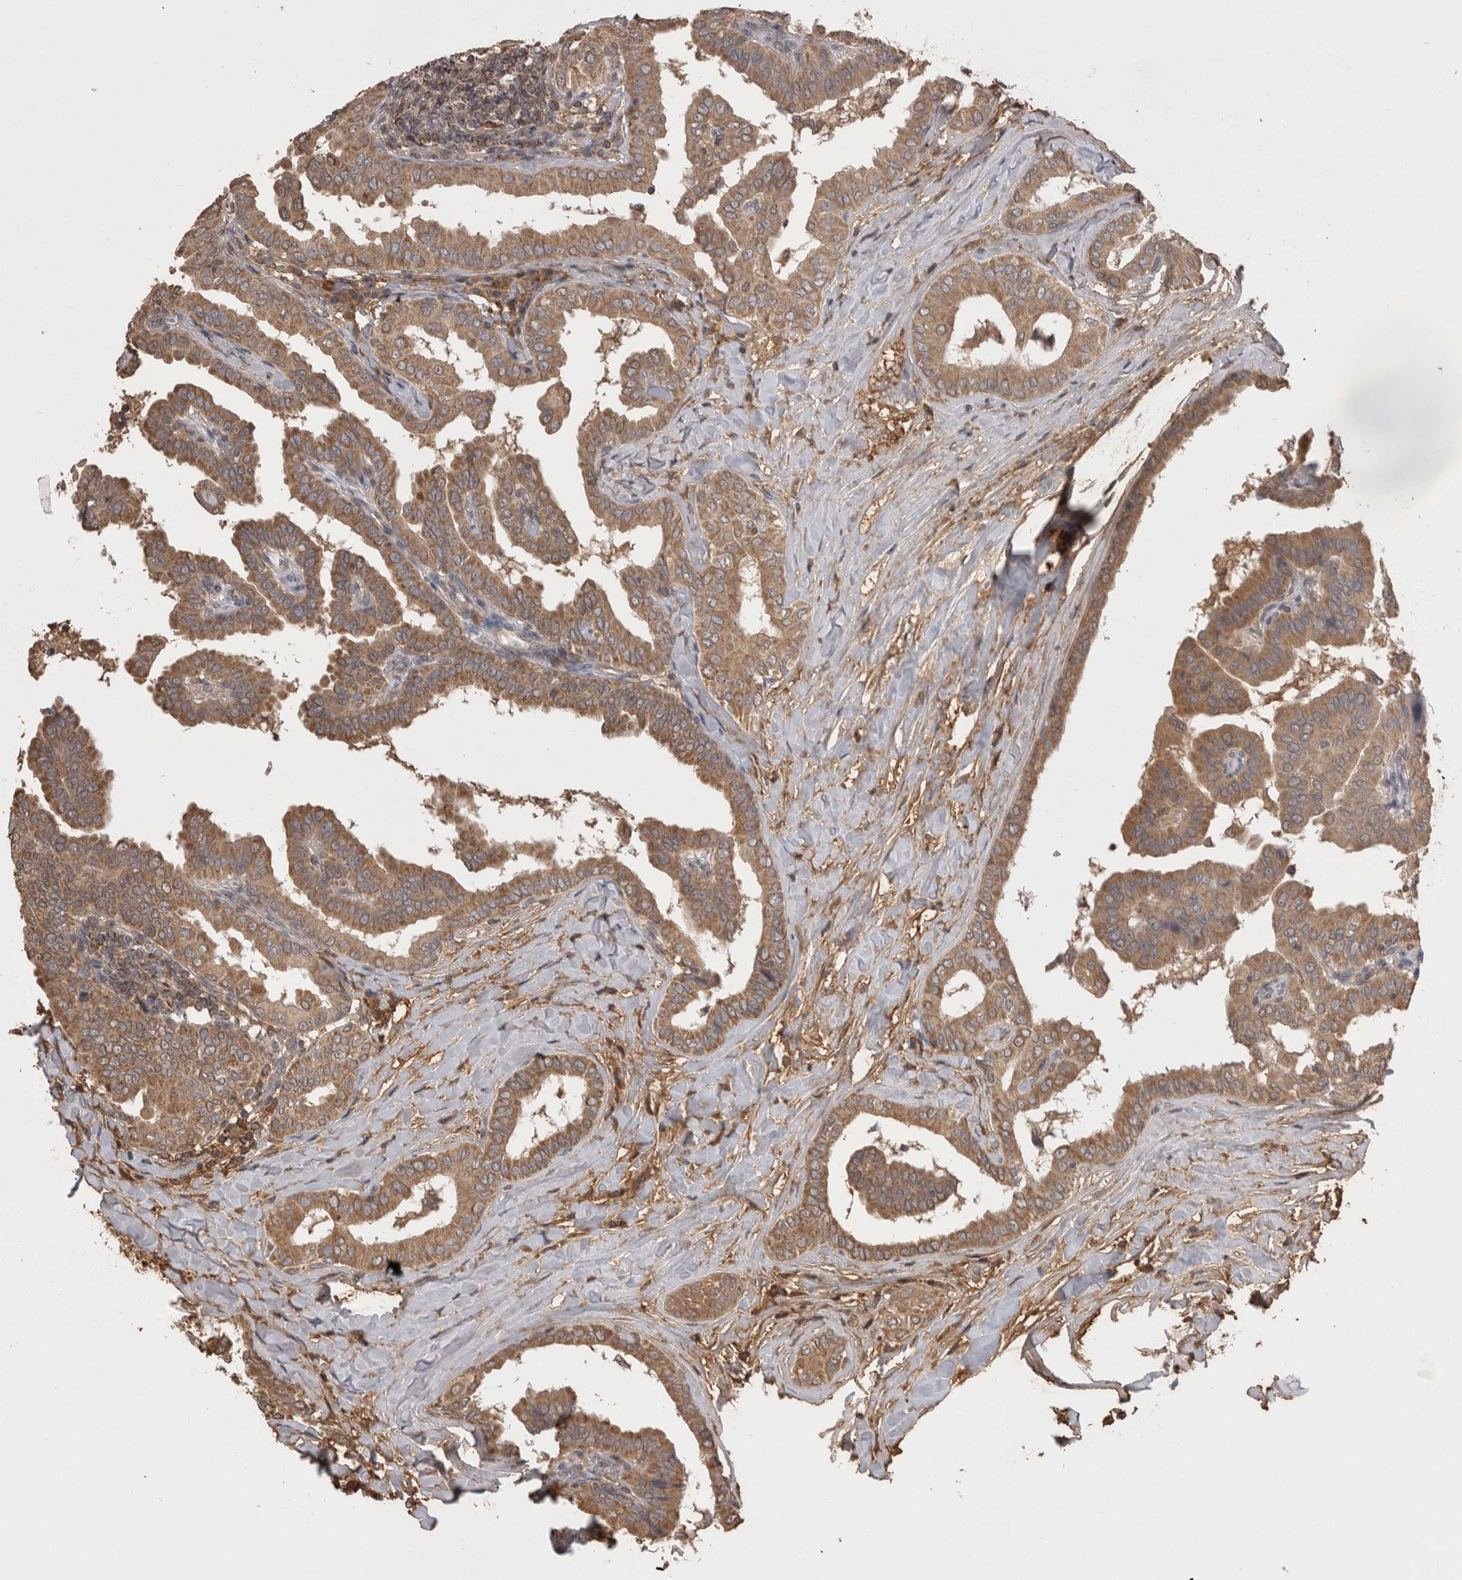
{"staining": {"intensity": "moderate", "quantity": ">75%", "location": "cytoplasmic/membranous"}, "tissue": "thyroid cancer", "cell_type": "Tumor cells", "image_type": "cancer", "snomed": [{"axis": "morphology", "description": "Papillary adenocarcinoma, NOS"}, {"axis": "topography", "description": "Thyroid gland"}], "caption": "This histopathology image reveals thyroid cancer stained with immunohistochemistry to label a protein in brown. The cytoplasmic/membranous of tumor cells show moderate positivity for the protein. Nuclei are counter-stained blue.", "gene": "PREP", "patient": {"sex": "male", "age": 33}}